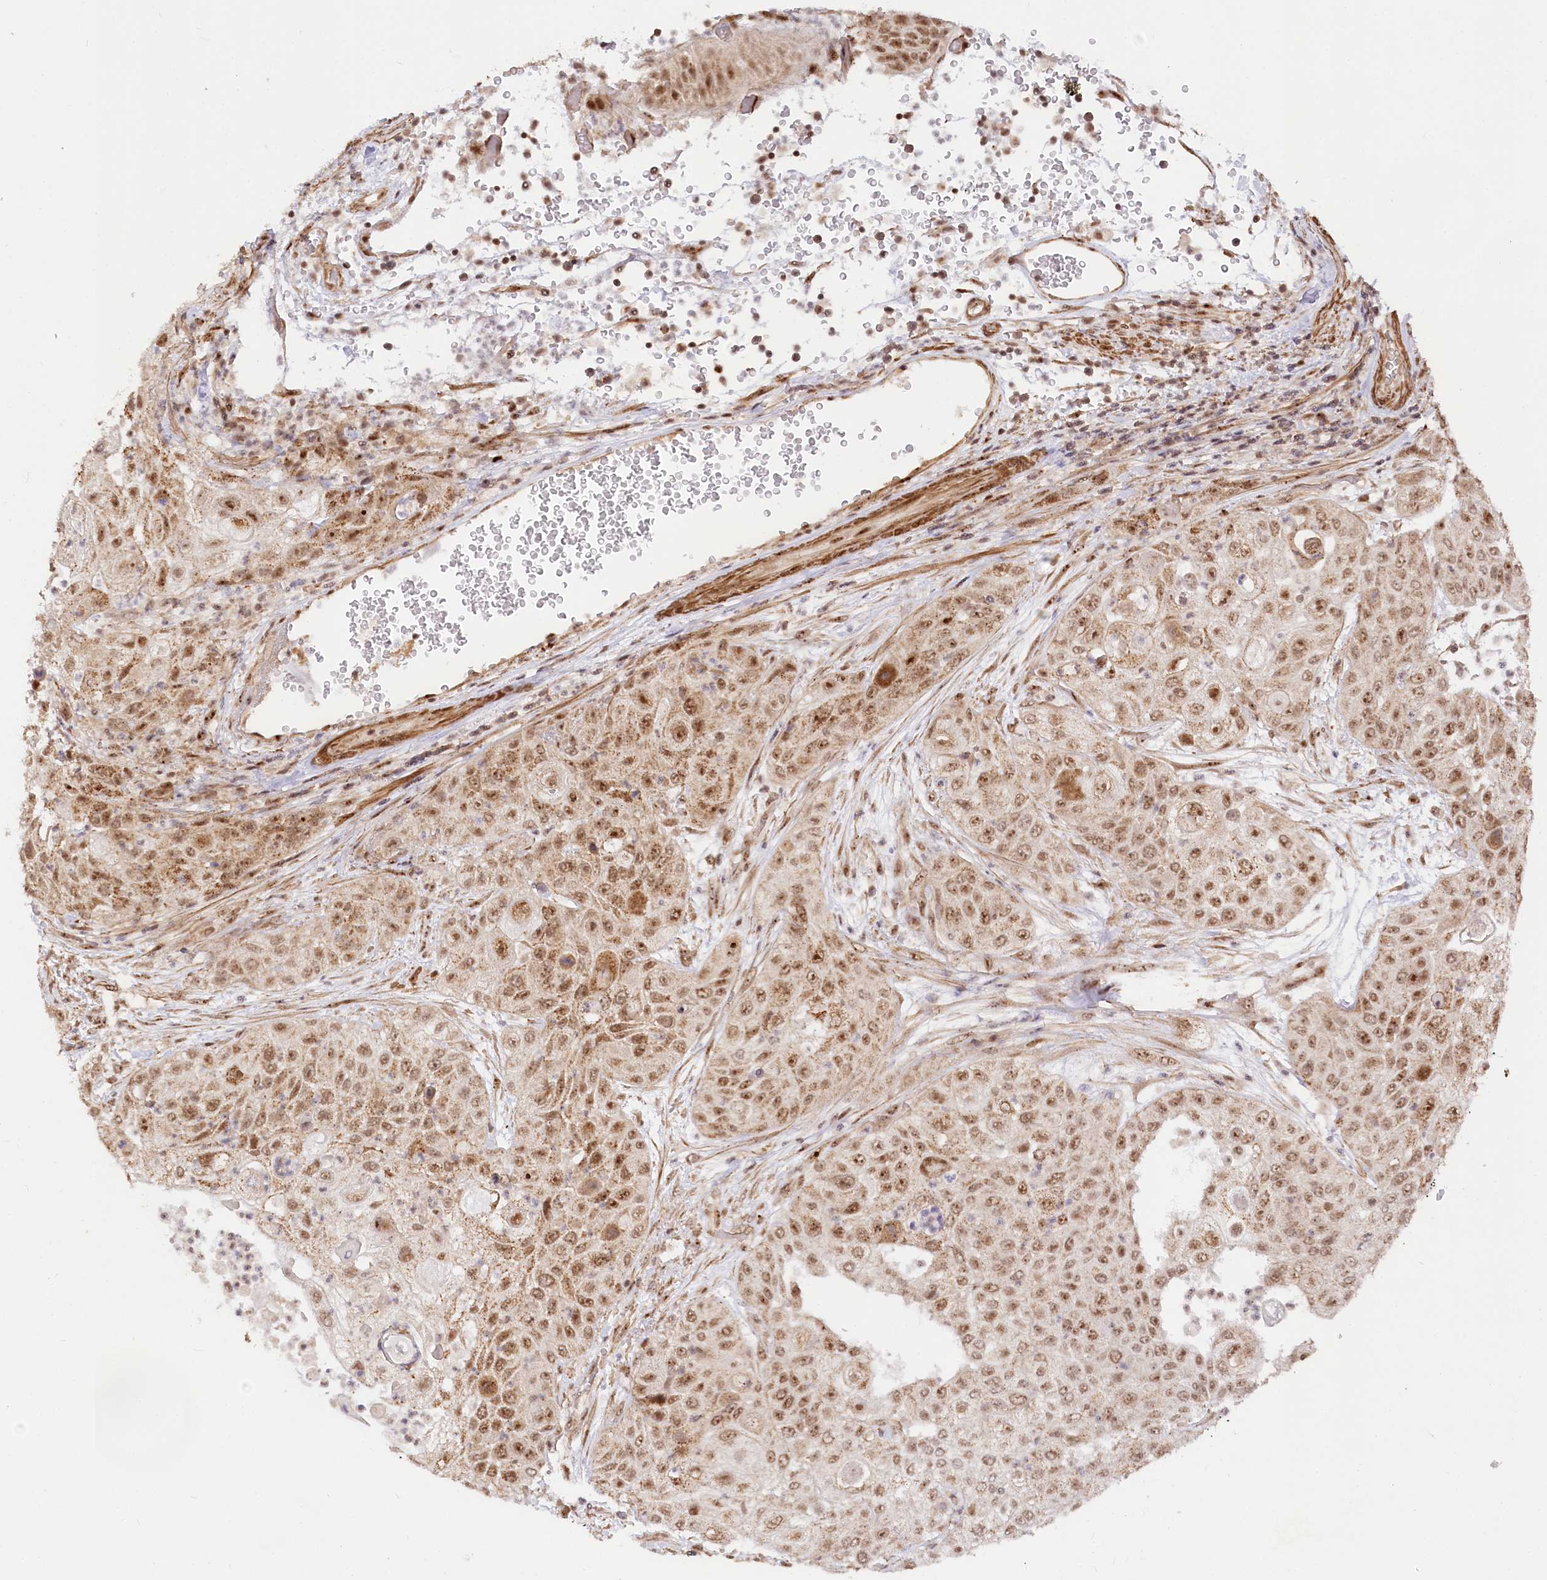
{"staining": {"intensity": "moderate", "quantity": ">75%", "location": "cytoplasmic/membranous,nuclear"}, "tissue": "urothelial cancer", "cell_type": "Tumor cells", "image_type": "cancer", "snomed": [{"axis": "morphology", "description": "Urothelial carcinoma, High grade"}, {"axis": "topography", "description": "Urinary bladder"}], "caption": "Brown immunohistochemical staining in high-grade urothelial carcinoma shows moderate cytoplasmic/membranous and nuclear expression in about >75% of tumor cells. The staining was performed using DAB to visualize the protein expression in brown, while the nuclei were stained in blue with hematoxylin (Magnification: 20x).", "gene": "GNL3L", "patient": {"sex": "female", "age": 79}}